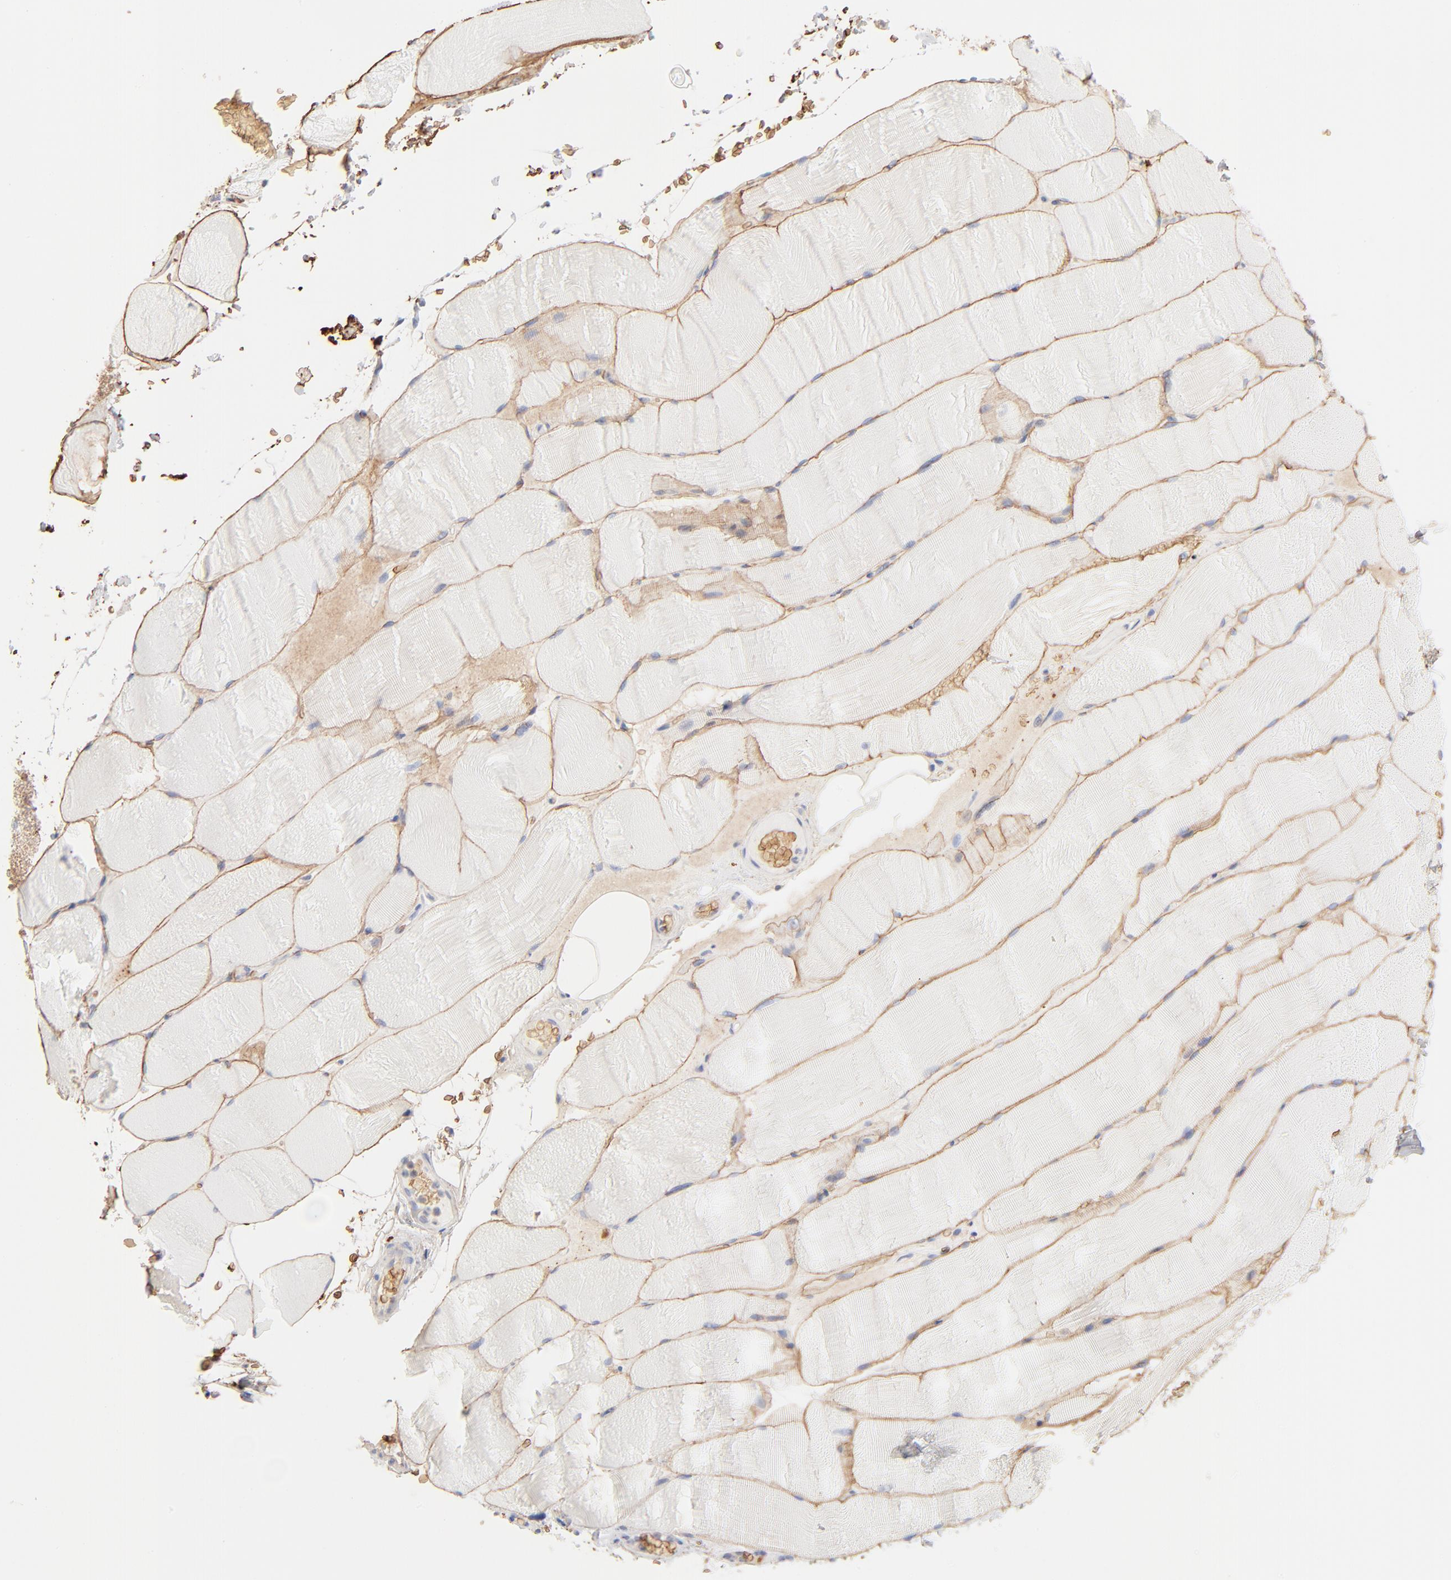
{"staining": {"intensity": "weak", "quantity": ">75%", "location": "cytoplasmic/membranous"}, "tissue": "skeletal muscle", "cell_type": "Myocytes", "image_type": "normal", "snomed": [{"axis": "morphology", "description": "Normal tissue, NOS"}, {"axis": "topography", "description": "Skeletal muscle"}], "caption": "Normal skeletal muscle exhibits weak cytoplasmic/membranous staining in approximately >75% of myocytes, visualized by immunohistochemistry. (DAB IHC, brown staining for protein, blue staining for nuclei).", "gene": "SPTB", "patient": {"sex": "female", "age": 37}}